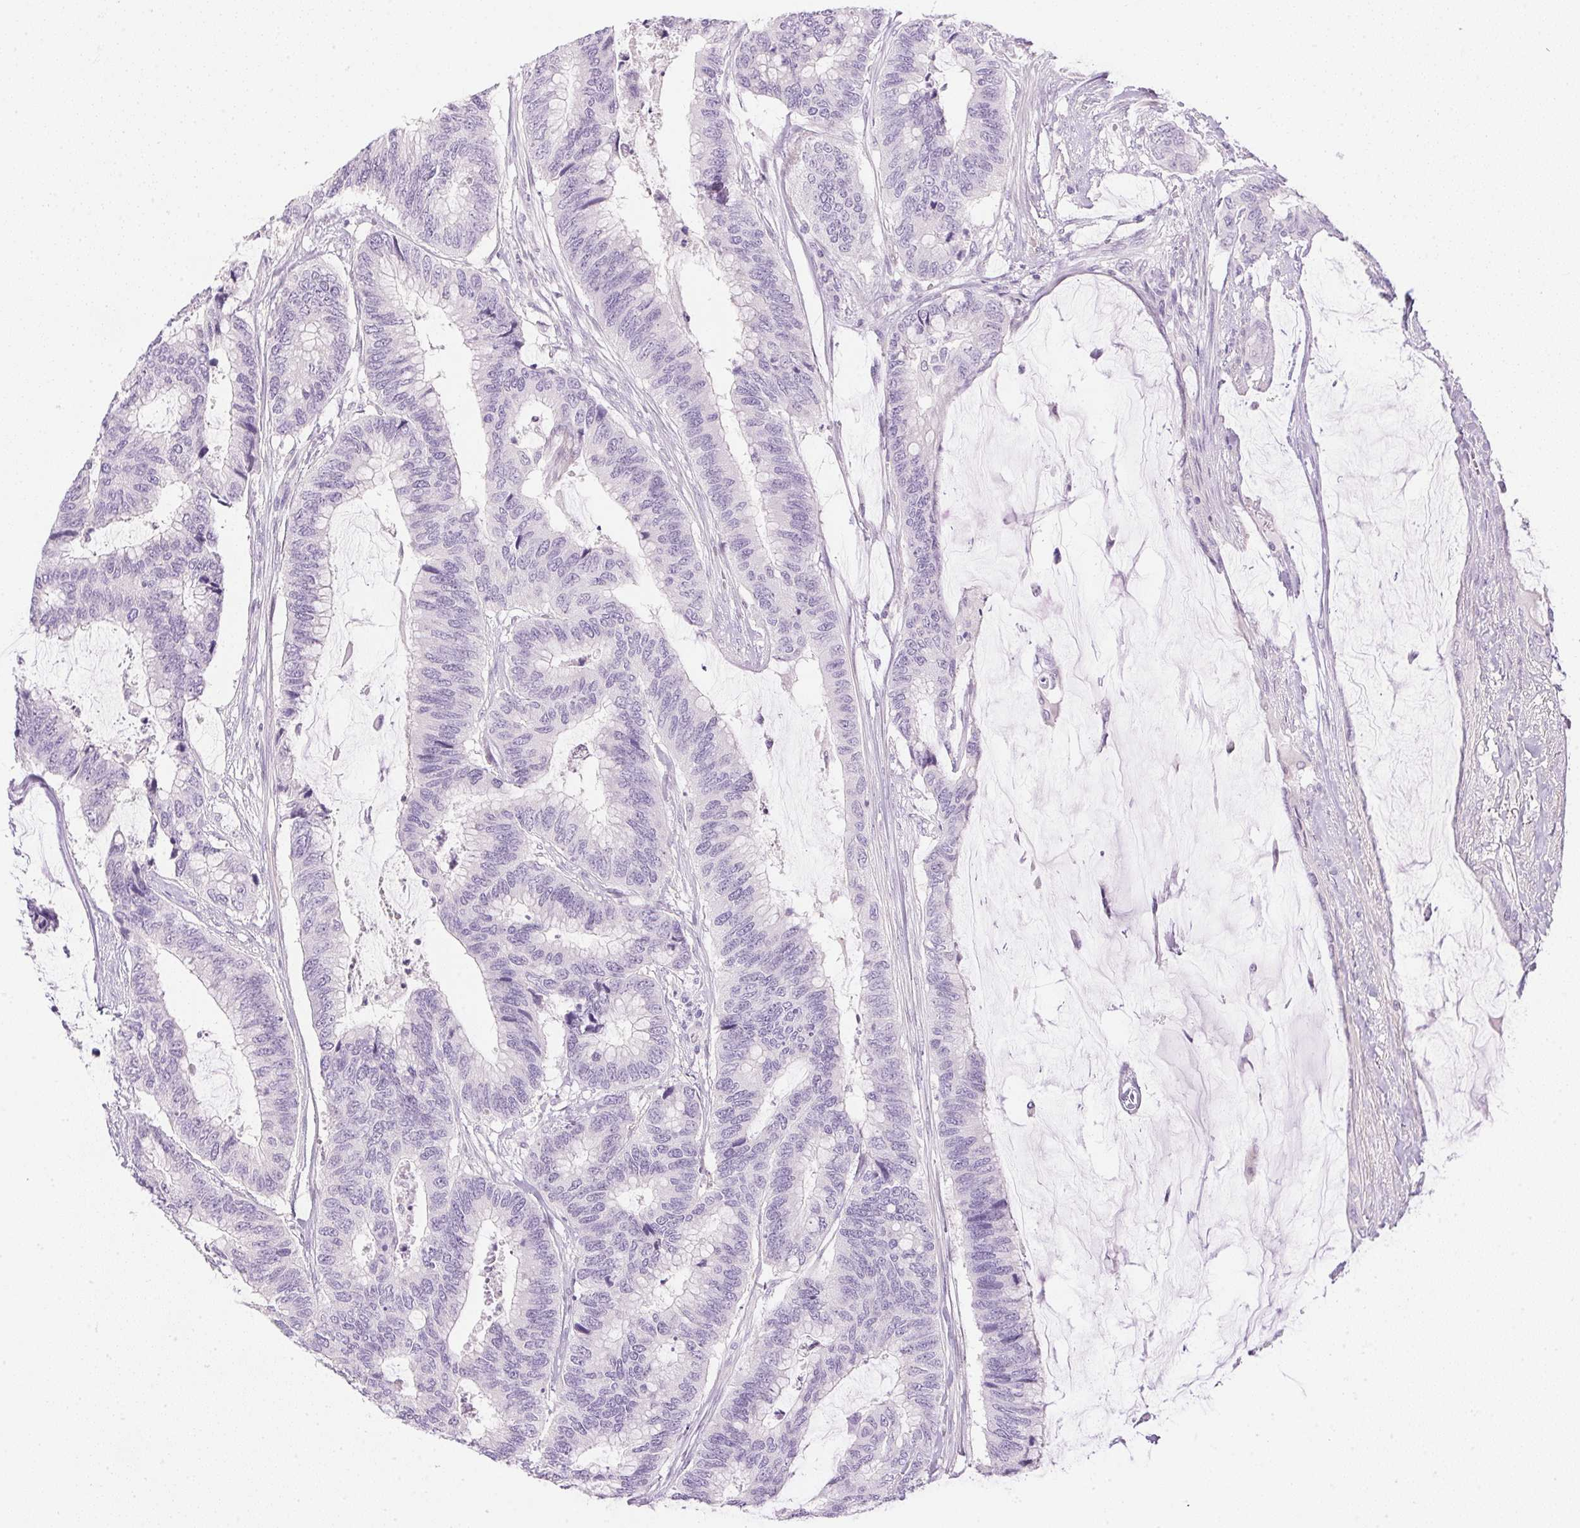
{"staining": {"intensity": "negative", "quantity": "none", "location": "none"}, "tissue": "colorectal cancer", "cell_type": "Tumor cells", "image_type": "cancer", "snomed": [{"axis": "morphology", "description": "Adenocarcinoma, NOS"}, {"axis": "topography", "description": "Rectum"}], "caption": "A high-resolution image shows IHC staining of adenocarcinoma (colorectal), which shows no significant expression in tumor cells.", "gene": "CTRL", "patient": {"sex": "female", "age": 59}}